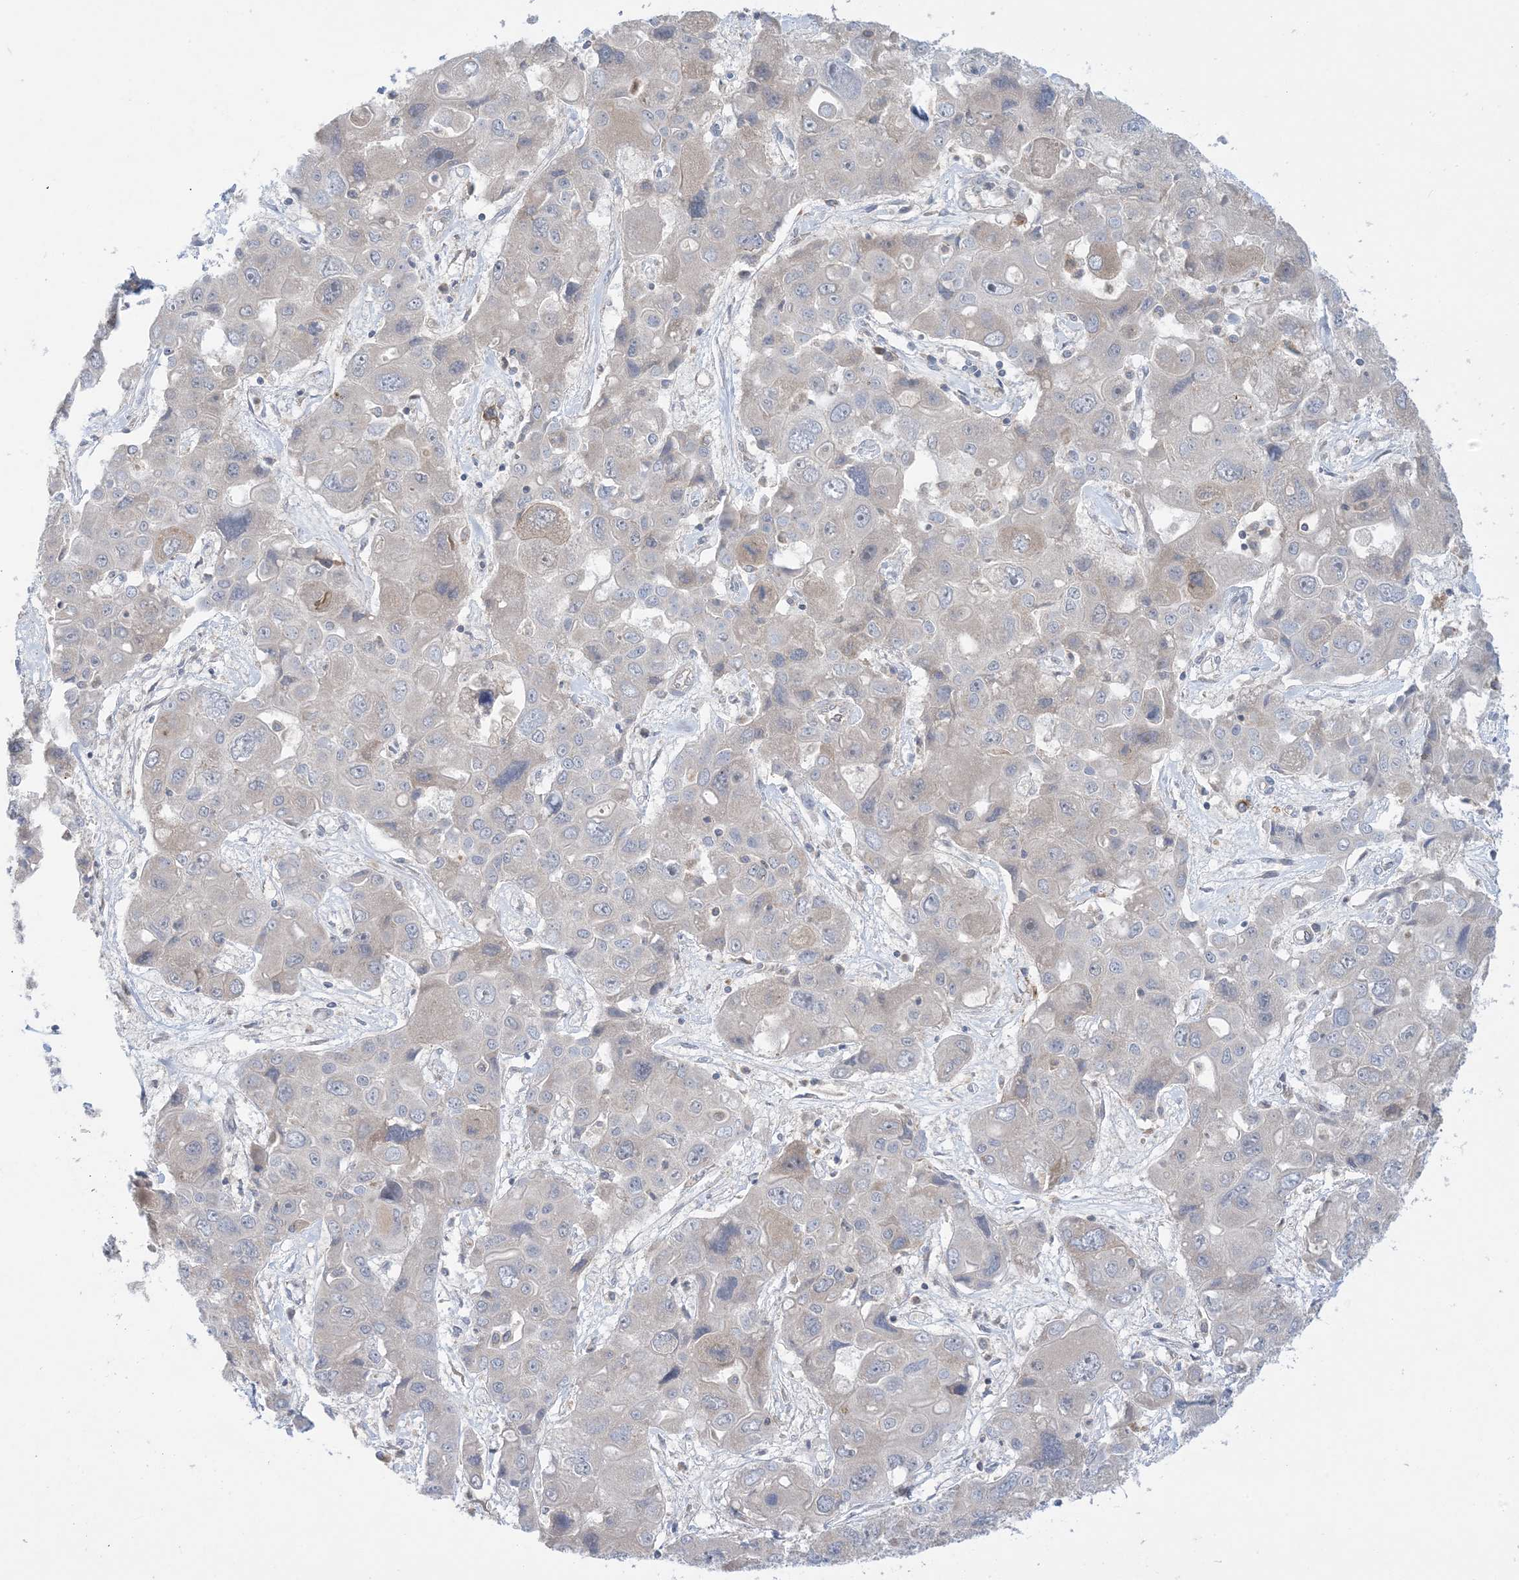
{"staining": {"intensity": "negative", "quantity": "none", "location": "none"}, "tissue": "liver cancer", "cell_type": "Tumor cells", "image_type": "cancer", "snomed": [{"axis": "morphology", "description": "Cholangiocarcinoma"}, {"axis": "topography", "description": "Liver"}], "caption": "Immunohistochemistry (IHC) photomicrograph of cholangiocarcinoma (liver) stained for a protein (brown), which exhibits no staining in tumor cells.", "gene": "AOC1", "patient": {"sex": "male", "age": 67}}